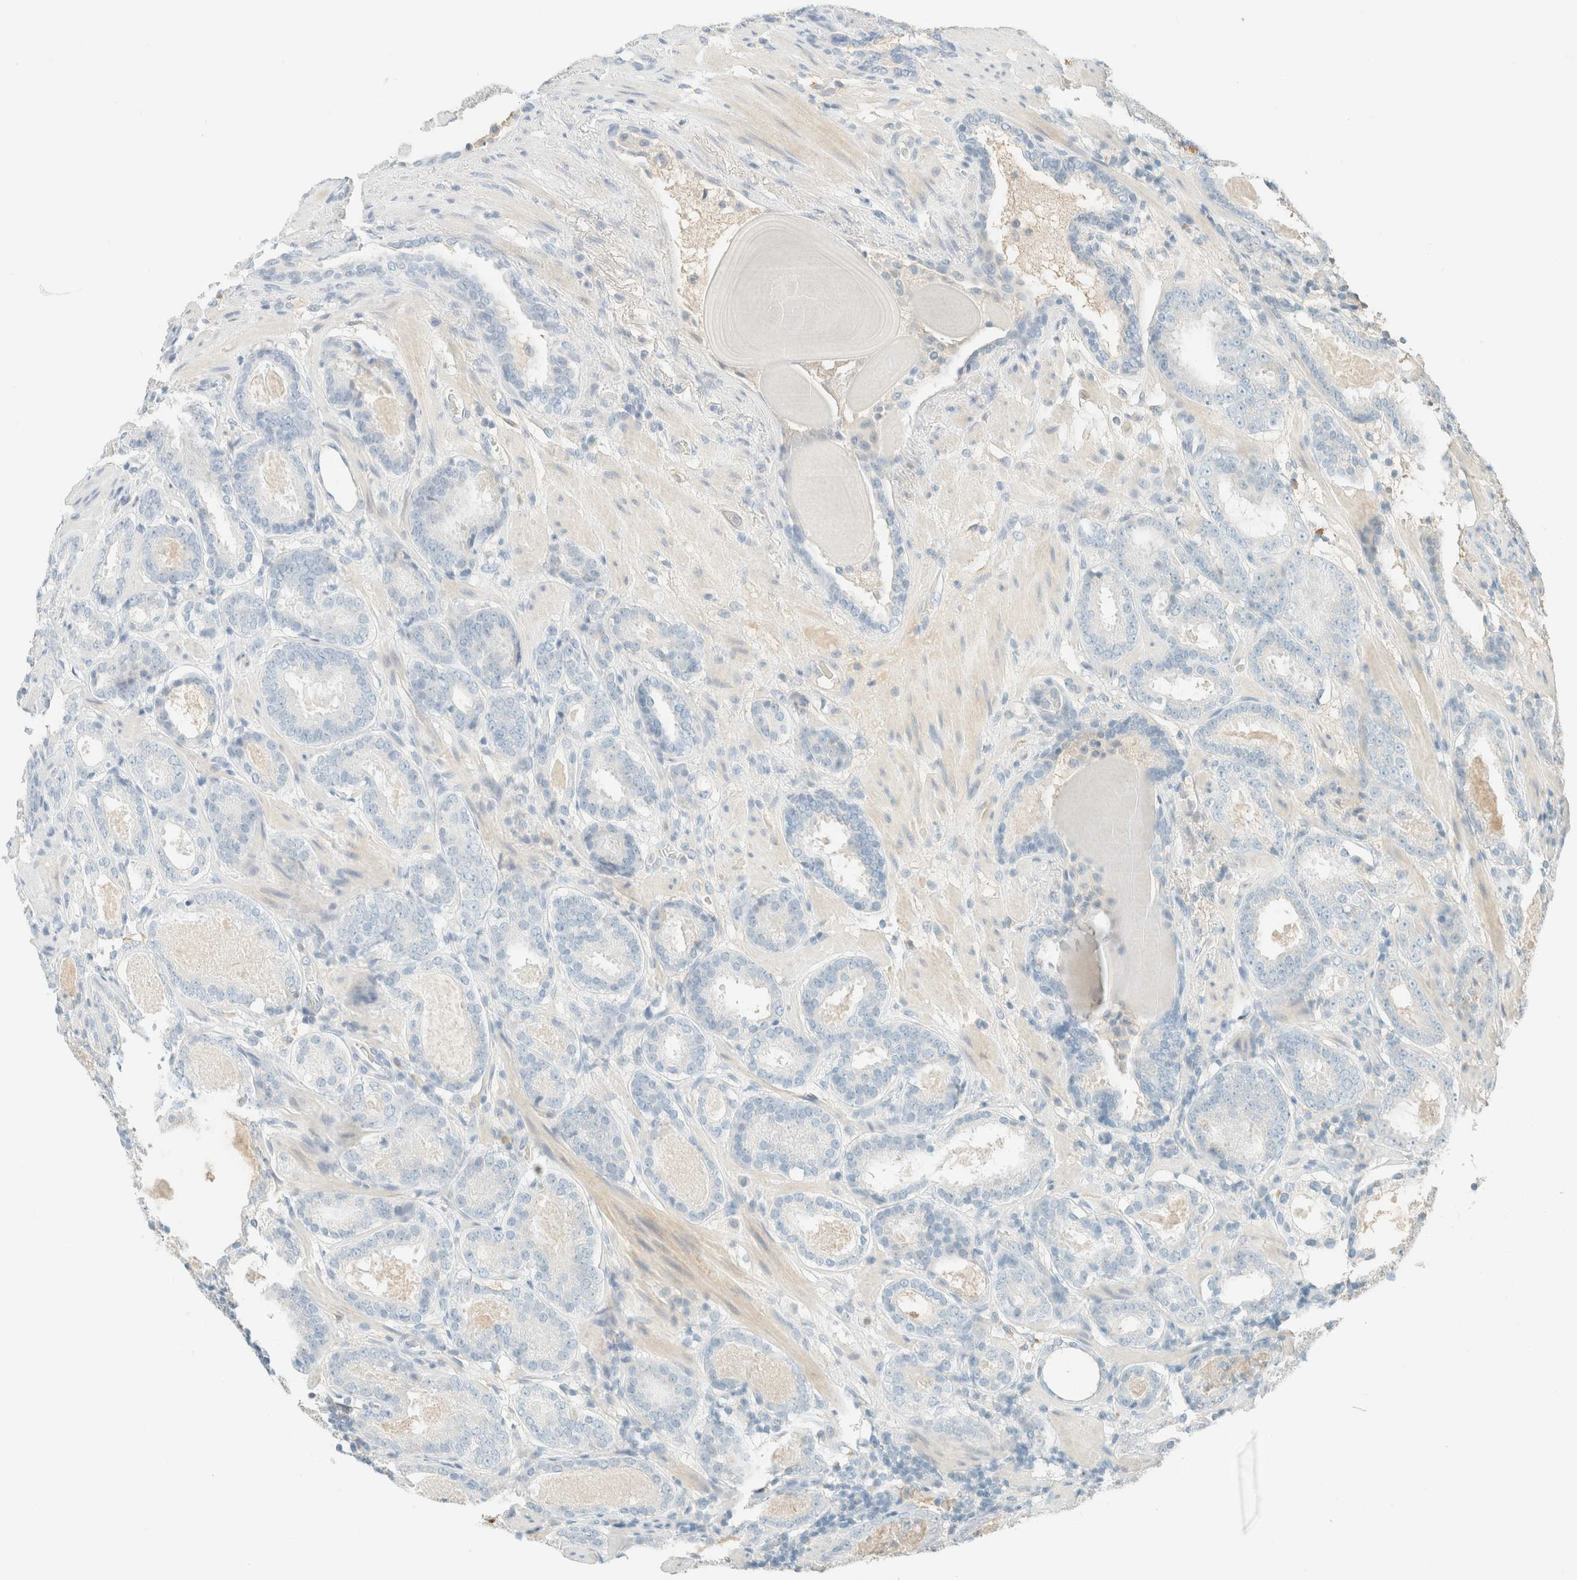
{"staining": {"intensity": "negative", "quantity": "none", "location": "none"}, "tissue": "prostate cancer", "cell_type": "Tumor cells", "image_type": "cancer", "snomed": [{"axis": "morphology", "description": "Adenocarcinoma, Low grade"}, {"axis": "topography", "description": "Prostate"}], "caption": "The image exhibits no significant expression in tumor cells of prostate cancer.", "gene": "GPA33", "patient": {"sex": "male", "age": 69}}